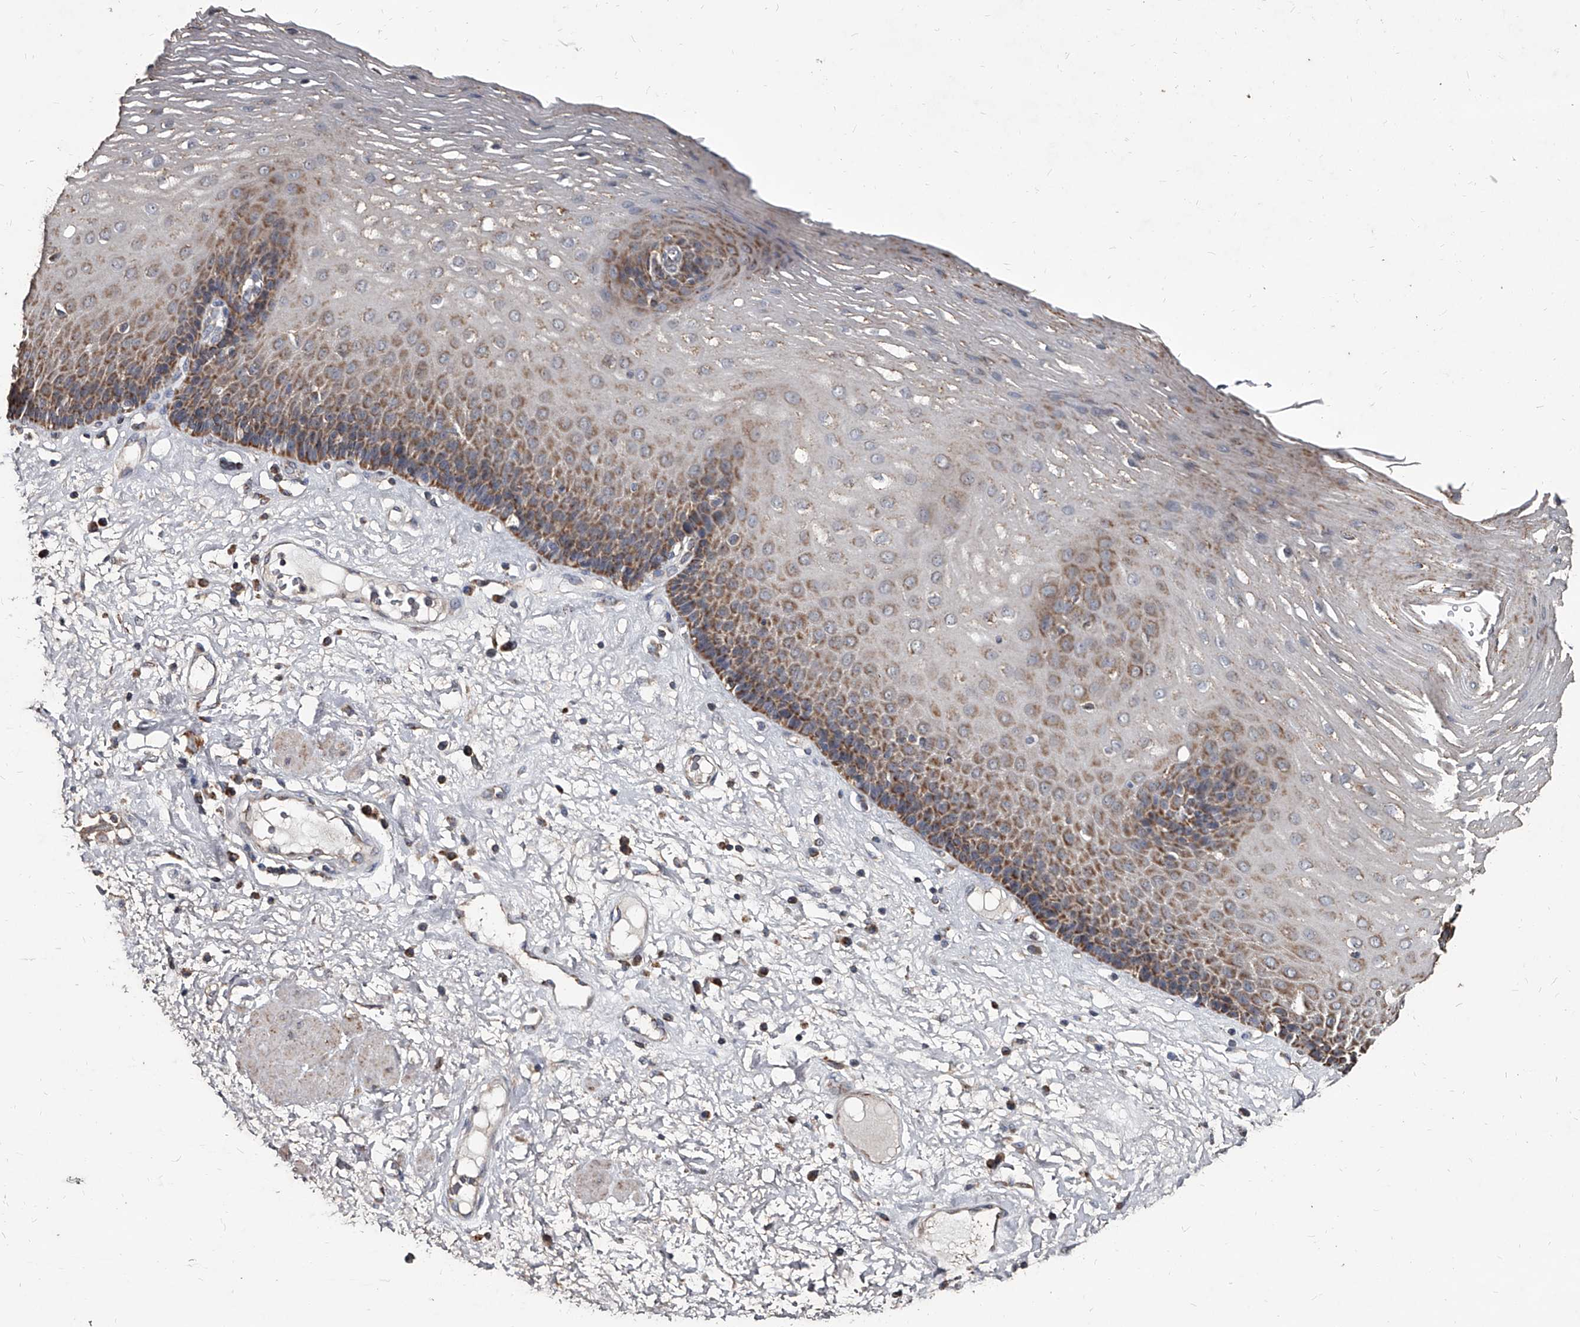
{"staining": {"intensity": "moderate", "quantity": "25%-75%", "location": "cytoplasmic/membranous"}, "tissue": "esophagus", "cell_type": "Squamous epithelial cells", "image_type": "normal", "snomed": [{"axis": "morphology", "description": "Normal tissue, NOS"}, {"axis": "morphology", "description": "Adenocarcinoma, NOS"}, {"axis": "topography", "description": "Esophagus"}], "caption": "Moderate cytoplasmic/membranous staining for a protein is seen in about 25%-75% of squamous epithelial cells of unremarkable esophagus using immunohistochemistry.", "gene": "GPR183", "patient": {"sex": "male", "age": 62}}